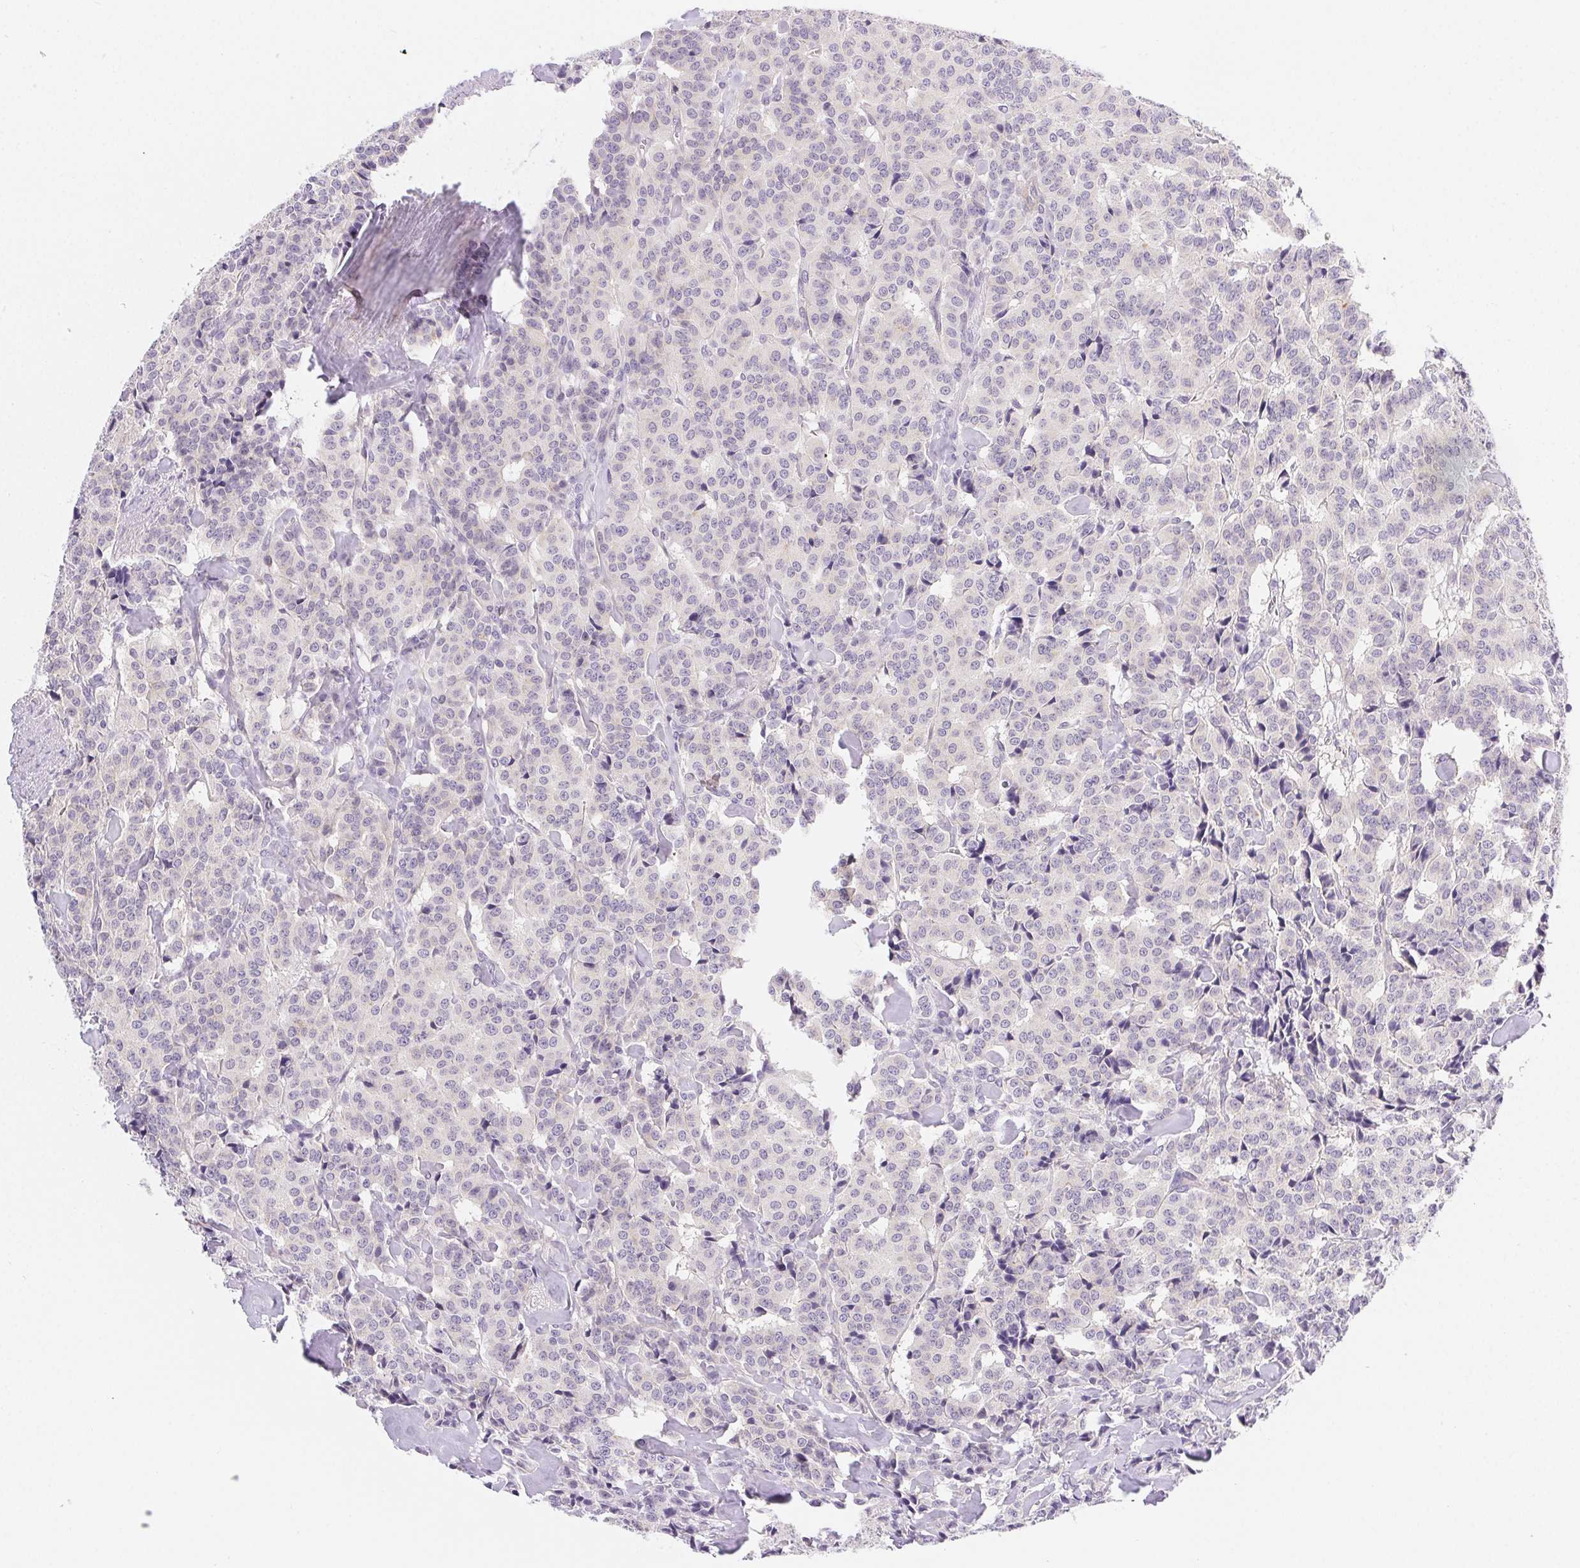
{"staining": {"intensity": "negative", "quantity": "none", "location": "none"}, "tissue": "carcinoid", "cell_type": "Tumor cells", "image_type": "cancer", "snomed": [{"axis": "morphology", "description": "Normal tissue, NOS"}, {"axis": "morphology", "description": "Carcinoid, malignant, NOS"}, {"axis": "topography", "description": "Lung"}], "caption": "An IHC photomicrograph of carcinoid (malignant) is shown. There is no staining in tumor cells of carcinoid (malignant). Nuclei are stained in blue.", "gene": "CSN1S1", "patient": {"sex": "female", "age": 46}}